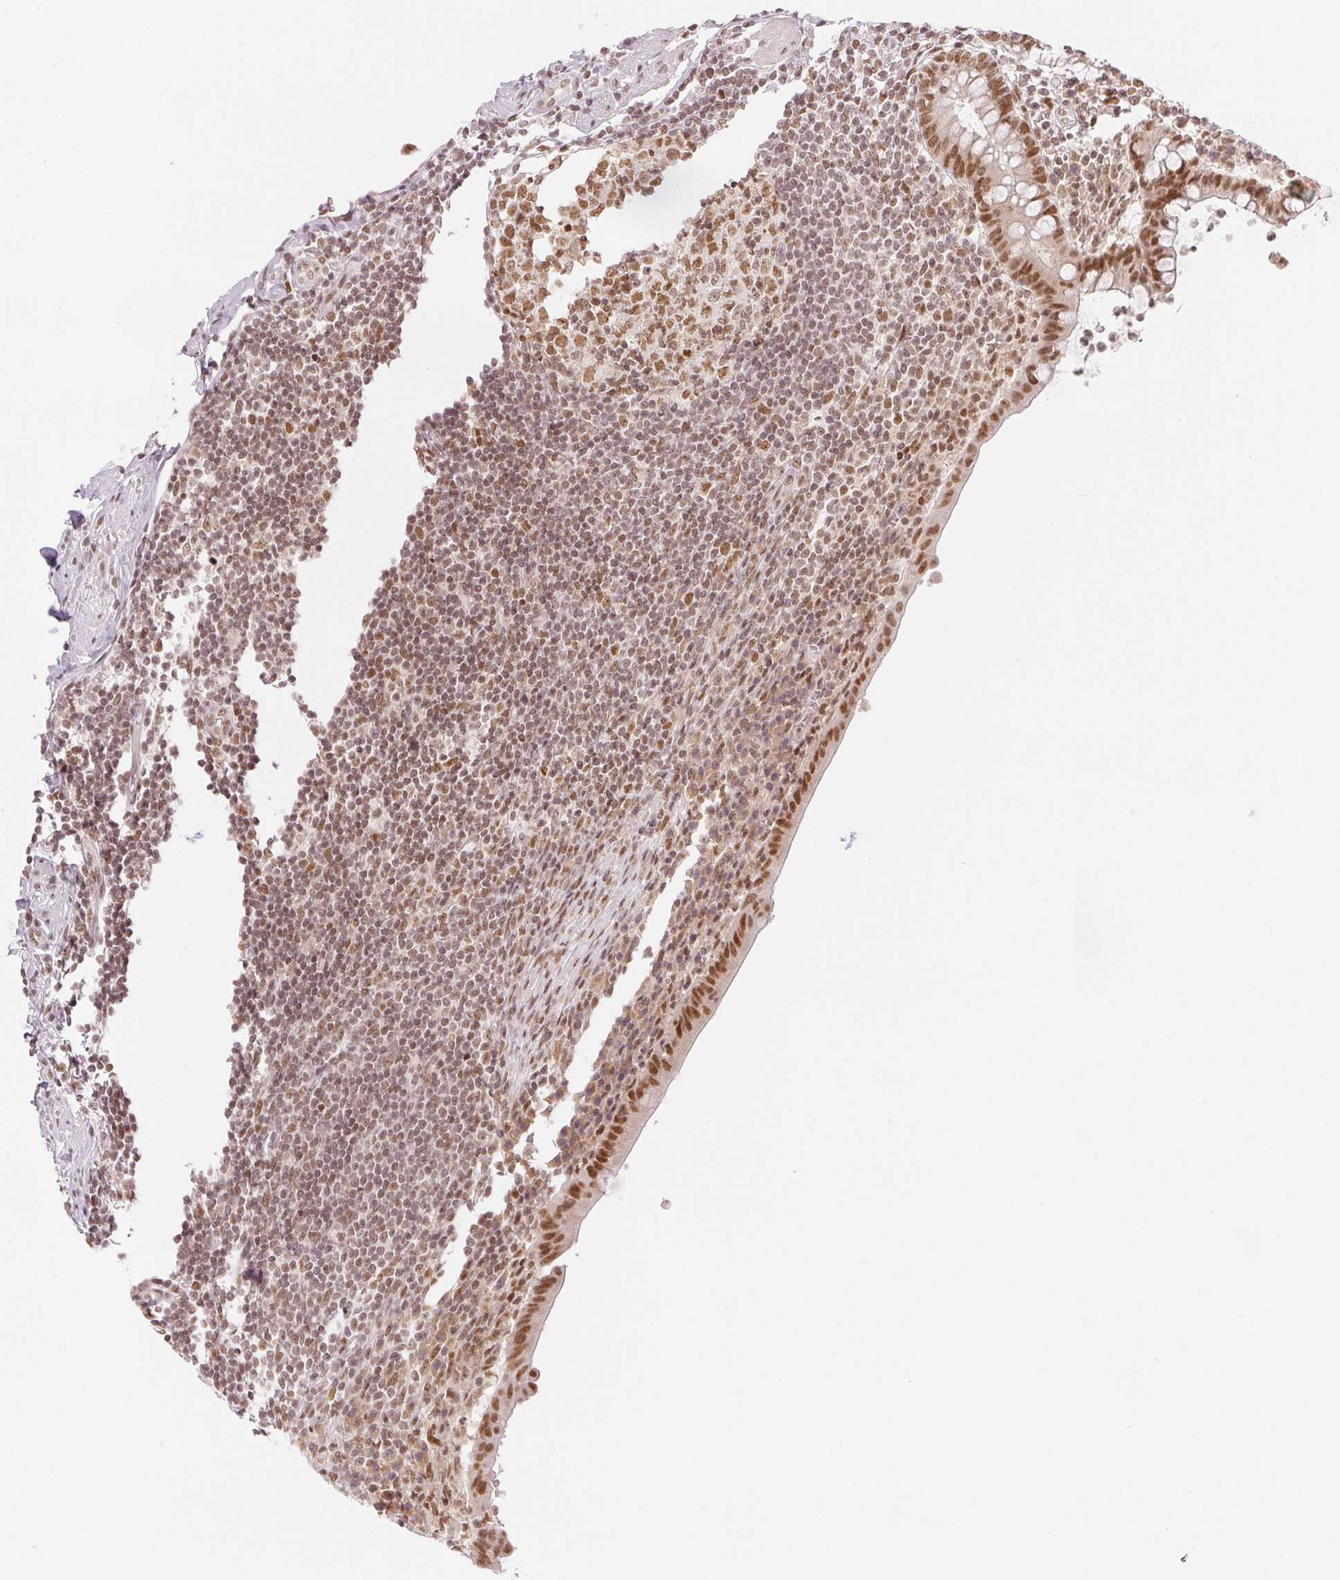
{"staining": {"intensity": "moderate", "quantity": ">75%", "location": "nuclear"}, "tissue": "appendix", "cell_type": "Glandular cells", "image_type": "normal", "snomed": [{"axis": "morphology", "description": "Normal tissue, NOS"}, {"axis": "topography", "description": "Appendix"}], "caption": "Appendix was stained to show a protein in brown. There is medium levels of moderate nuclear staining in about >75% of glandular cells. (Stains: DAB in brown, nuclei in blue, Microscopy: brightfield microscopy at high magnification).", "gene": "DEK", "patient": {"sex": "female", "age": 56}}